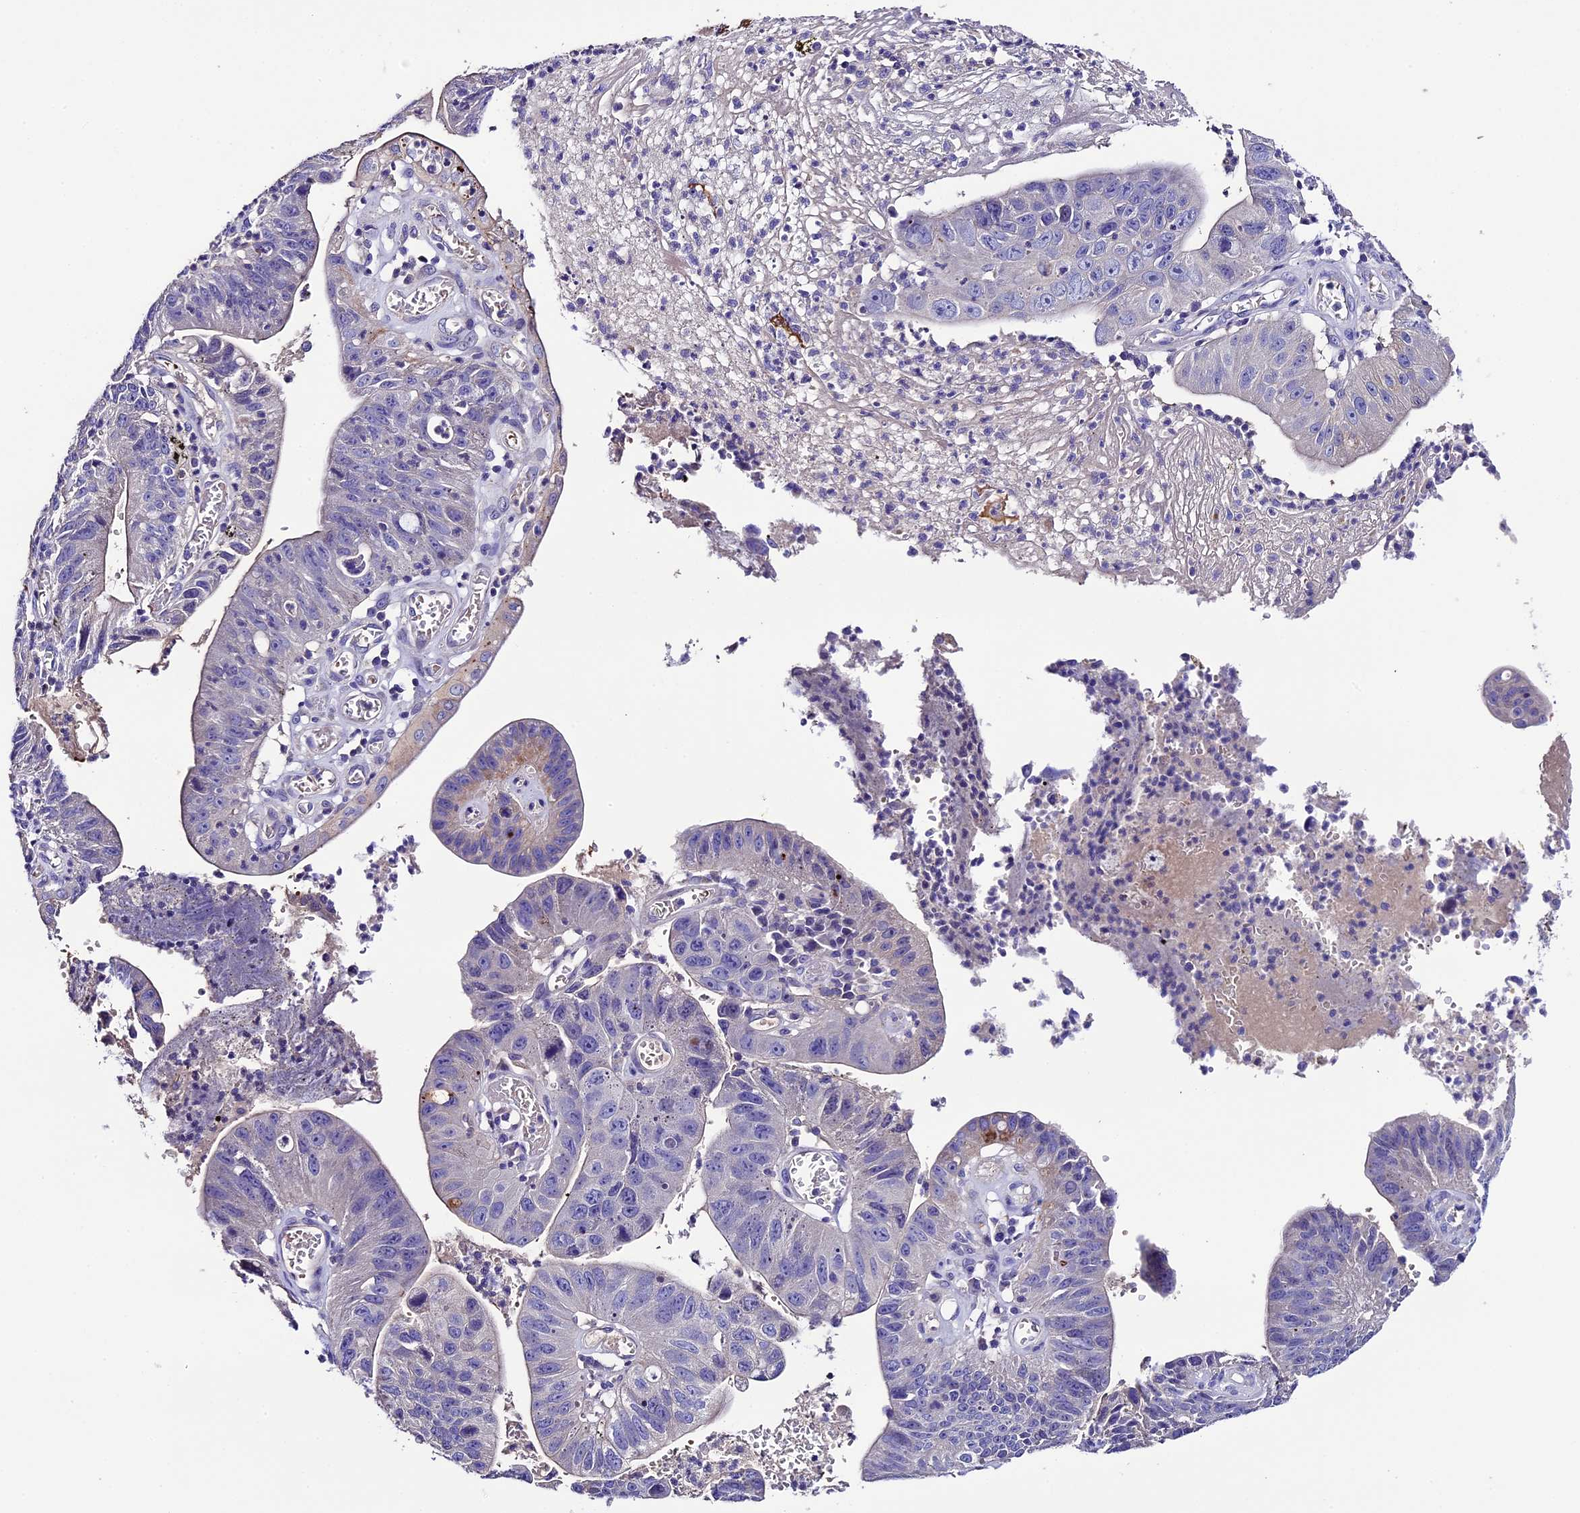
{"staining": {"intensity": "negative", "quantity": "none", "location": "none"}, "tissue": "stomach cancer", "cell_type": "Tumor cells", "image_type": "cancer", "snomed": [{"axis": "morphology", "description": "Adenocarcinoma, NOS"}, {"axis": "topography", "description": "Stomach"}], "caption": "Tumor cells show no significant staining in stomach cancer. The staining is performed using DAB brown chromogen with nuclei counter-stained in using hematoxylin.", "gene": "TCP11L2", "patient": {"sex": "male", "age": 59}}